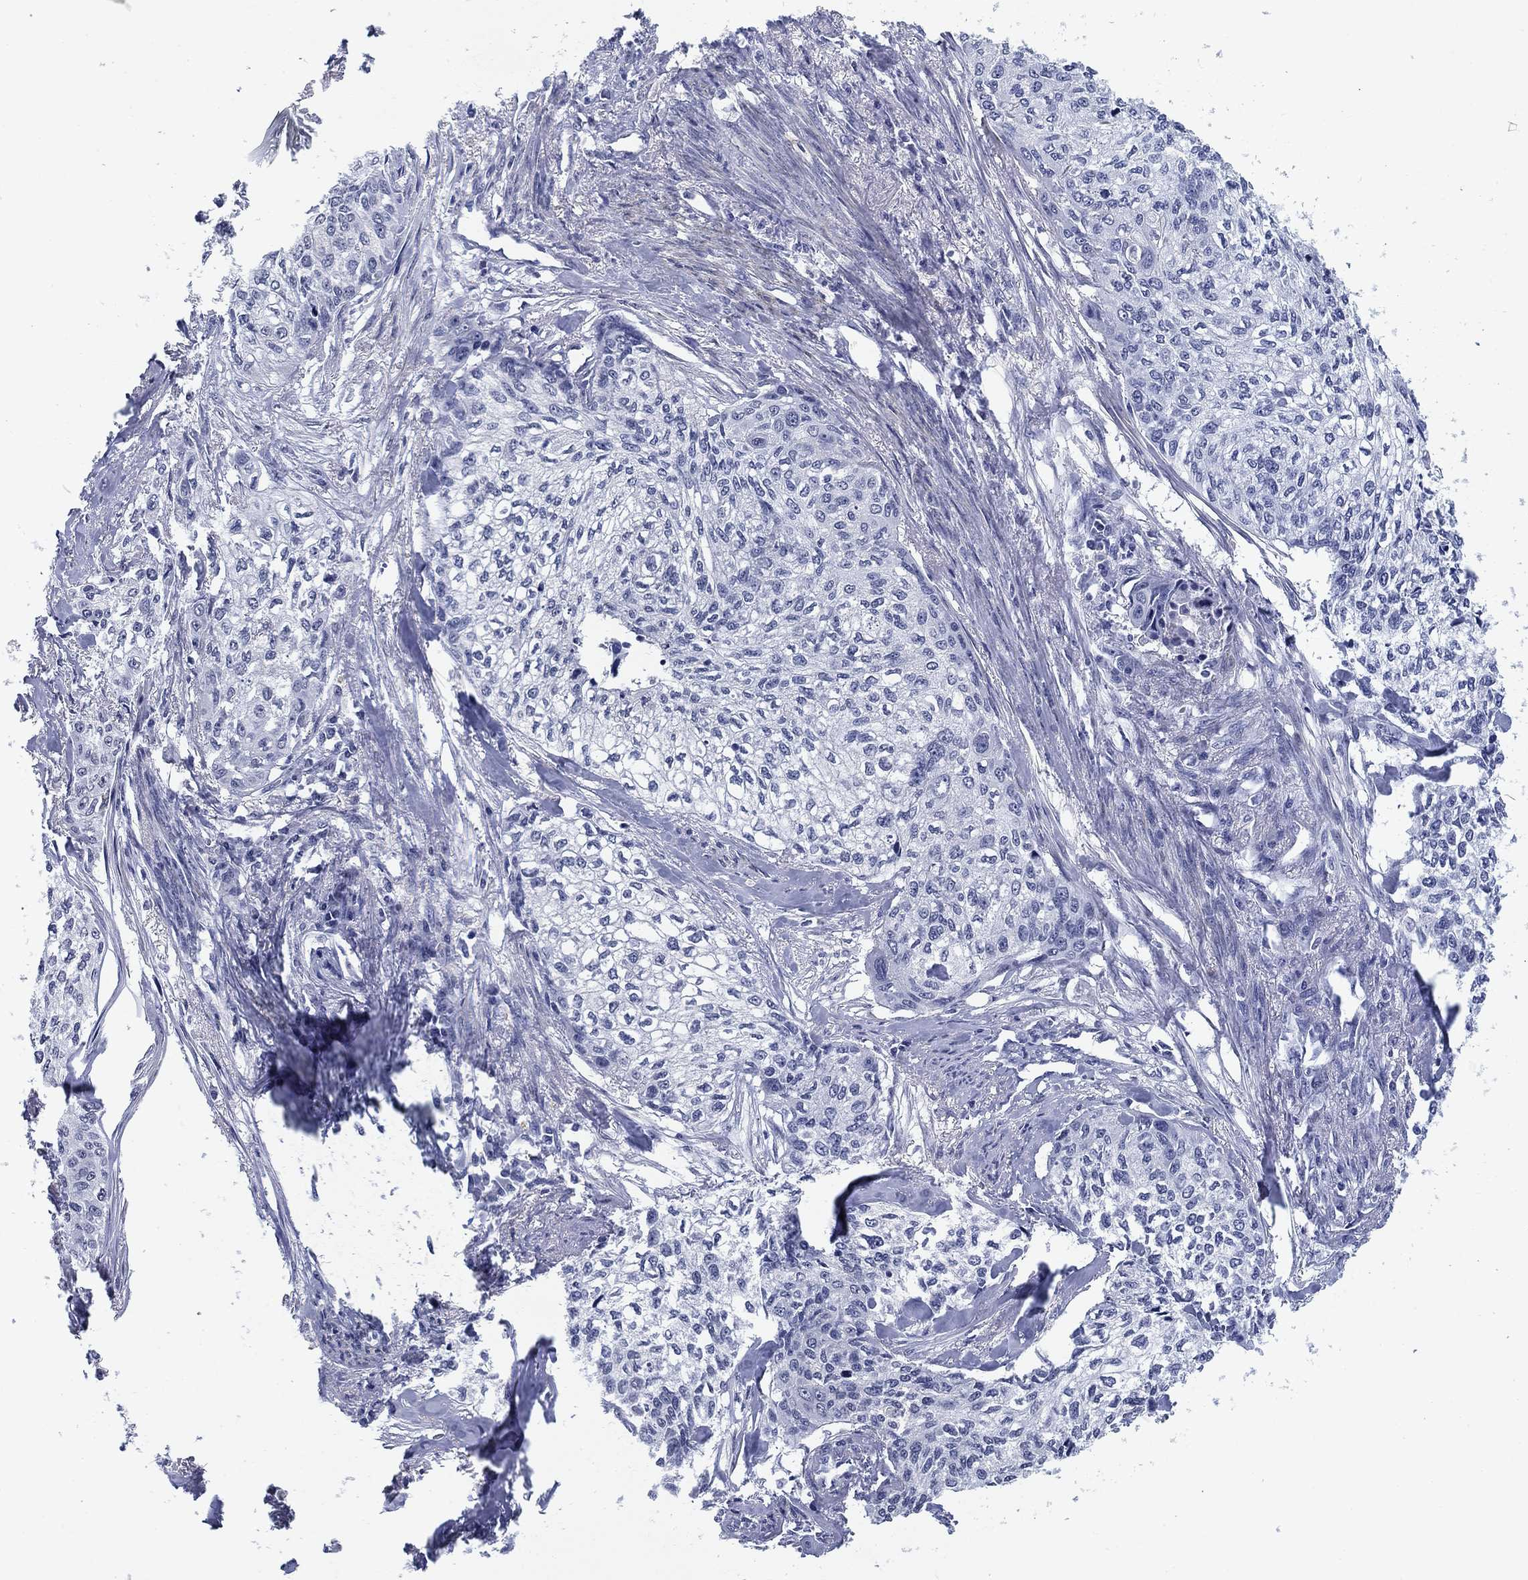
{"staining": {"intensity": "negative", "quantity": "none", "location": "none"}, "tissue": "cervical cancer", "cell_type": "Tumor cells", "image_type": "cancer", "snomed": [{"axis": "morphology", "description": "Squamous cell carcinoma, NOS"}, {"axis": "topography", "description": "Cervix"}], "caption": "This is an immunohistochemistry (IHC) micrograph of cervical cancer. There is no positivity in tumor cells.", "gene": "OTUB2", "patient": {"sex": "female", "age": 58}}